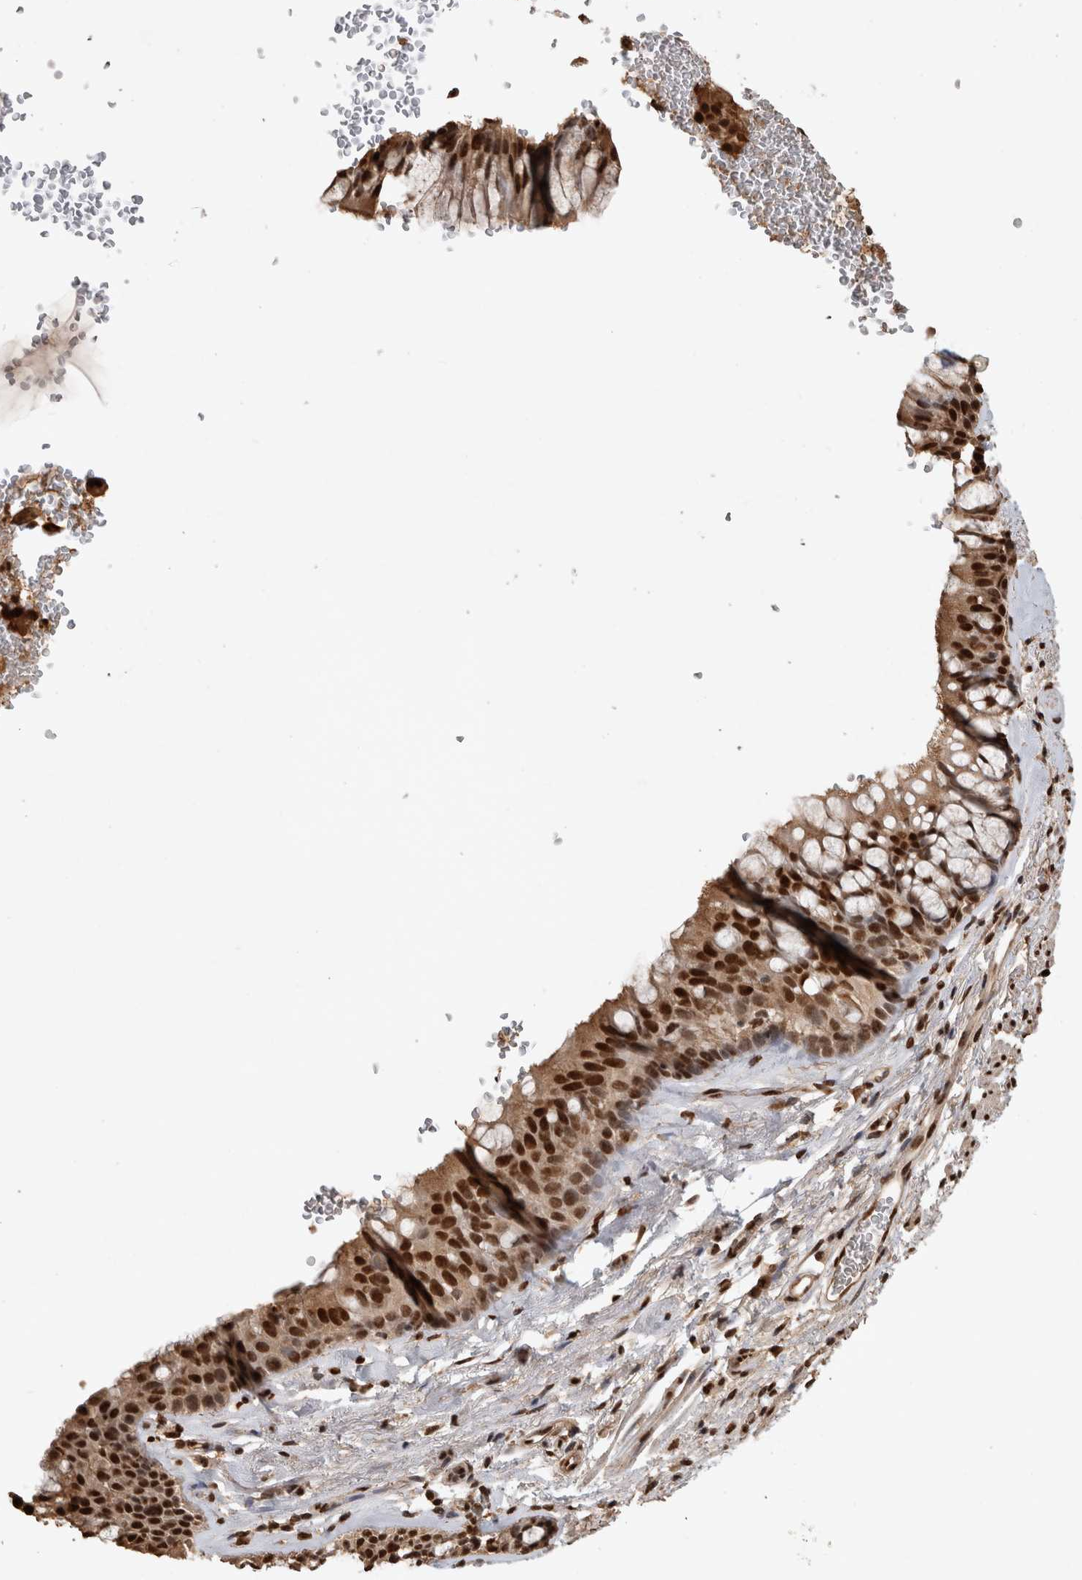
{"staining": {"intensity": "strong", "quantity": ">75%", "location": "cytoplasmic/membranous,nuclear"}, "tissue": "bronchus", "cell_type": "Respiratory epithelial cells", "image_type": "normal", "snomed": [{"axis": "morphology", "description": "Normal tissue, NOS"}, {"axis": "topography", "description": "Cartilage tissue"}, {"axis": "topography", "description": "Bronchus"}], "caption": "High-power microscopy captured an immunohistochemistry (IHC) histopathology image of unremarkable bronchus, revealing strong cytoplasmic/membranous,nuclear expression in approximately >75% of respiratory epithelial cells.", "gene": "RAD50", "patient": {"sex": "female", "age": 53}}